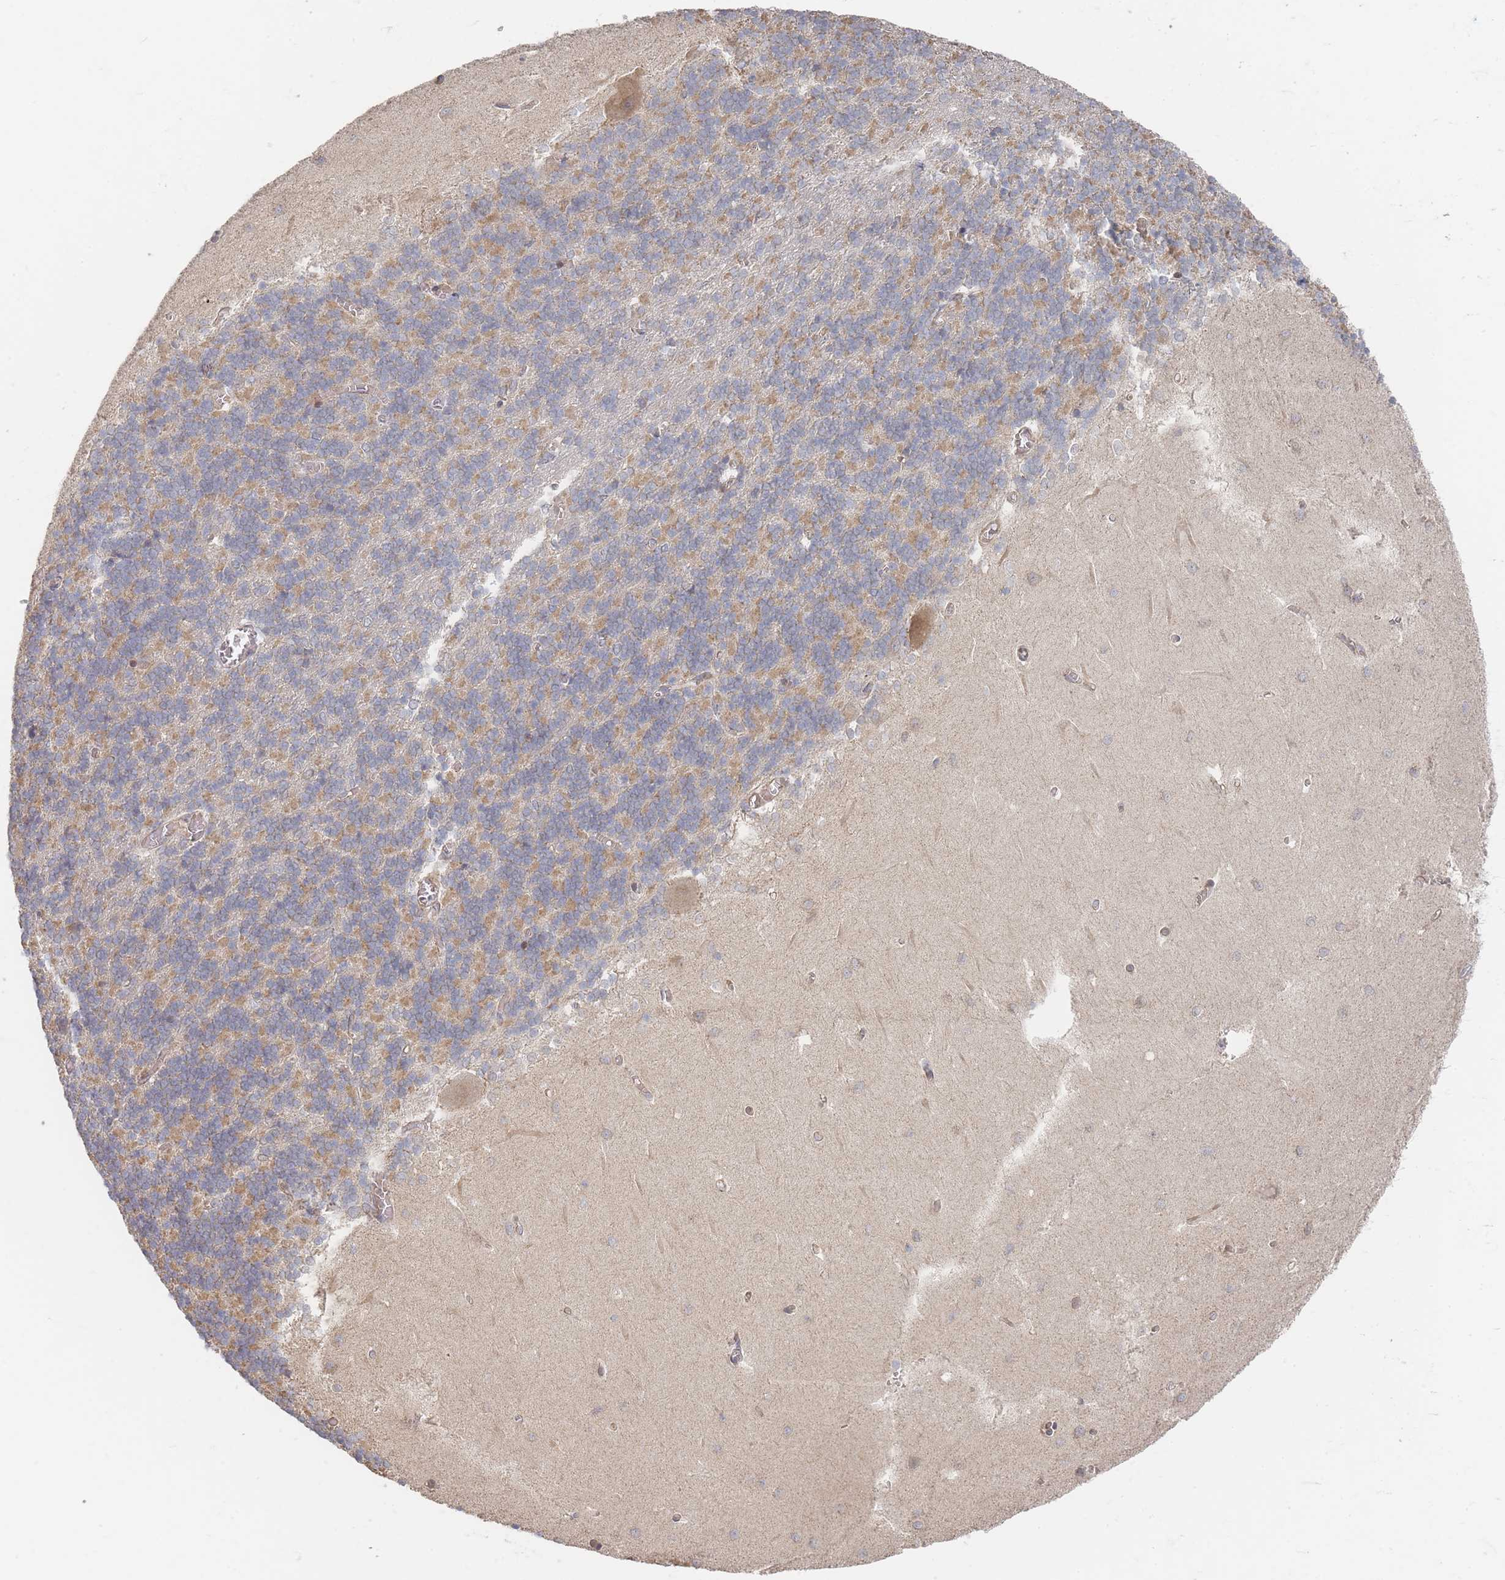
{"staining": {"intensity": "weak", "quantity": "25%-75%", "location": "cytoplasmic/membranous"}, "tissue": "cerebellum", "cell_type": "Cells in granular layer", "image_type": "normal", "snomed": [{"axis": "morphology", "description": "Normal tissue, NOS"}, {"axis": "topography", "description": "Cerebellum"}], "caption": "Brown immunohistochemical staining in normal human cerebellum displays weak cytoplasmic/membranous positivity in about 25%-75% of cells in granular layer. Ihc stains the protein in brown and the nuclei are stained blue.", "gene": "GLE1", "patient": {"sex": "male", "age": 37}}